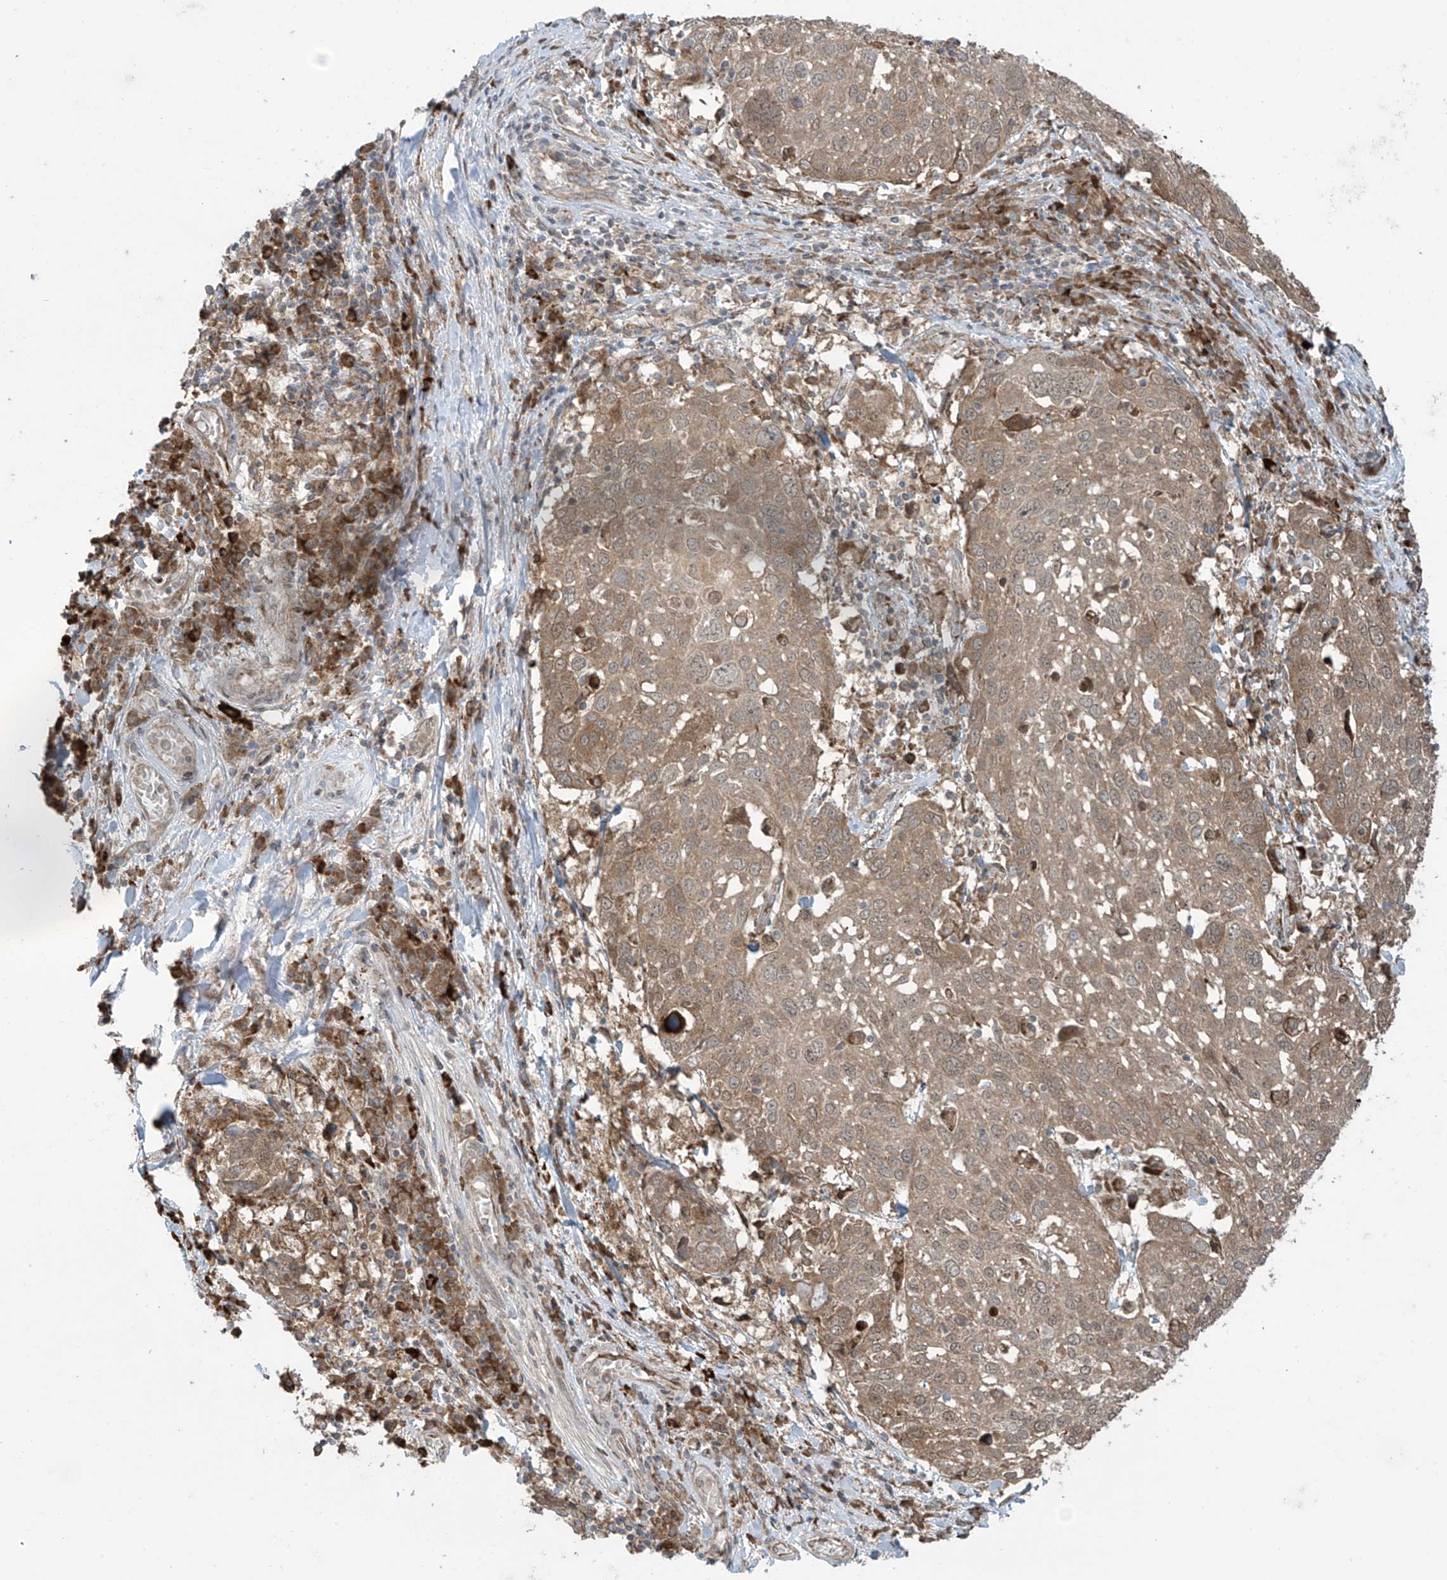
{"staining": {"intensity": "moderate", "quantity": "25%-75%", "location": "cytoplasmic/membranous"}, "tissue": "lung cancer", "cell_type": "Tumor cells", "image_type": "cancer", "snomed": [{"axis": "morphology", "description": "Squamous cell carcinoma, NOS"}, {"axis": "topography", "description": "Lung"}], "caption": "Tumor cells display moderate cytoplasmic/membranous positivity in about 25%-75% of cells in lung cancer (squamous cell carcinoma).", "gene": "PPAT", "patient": {"sex": "male", "age": 65}}